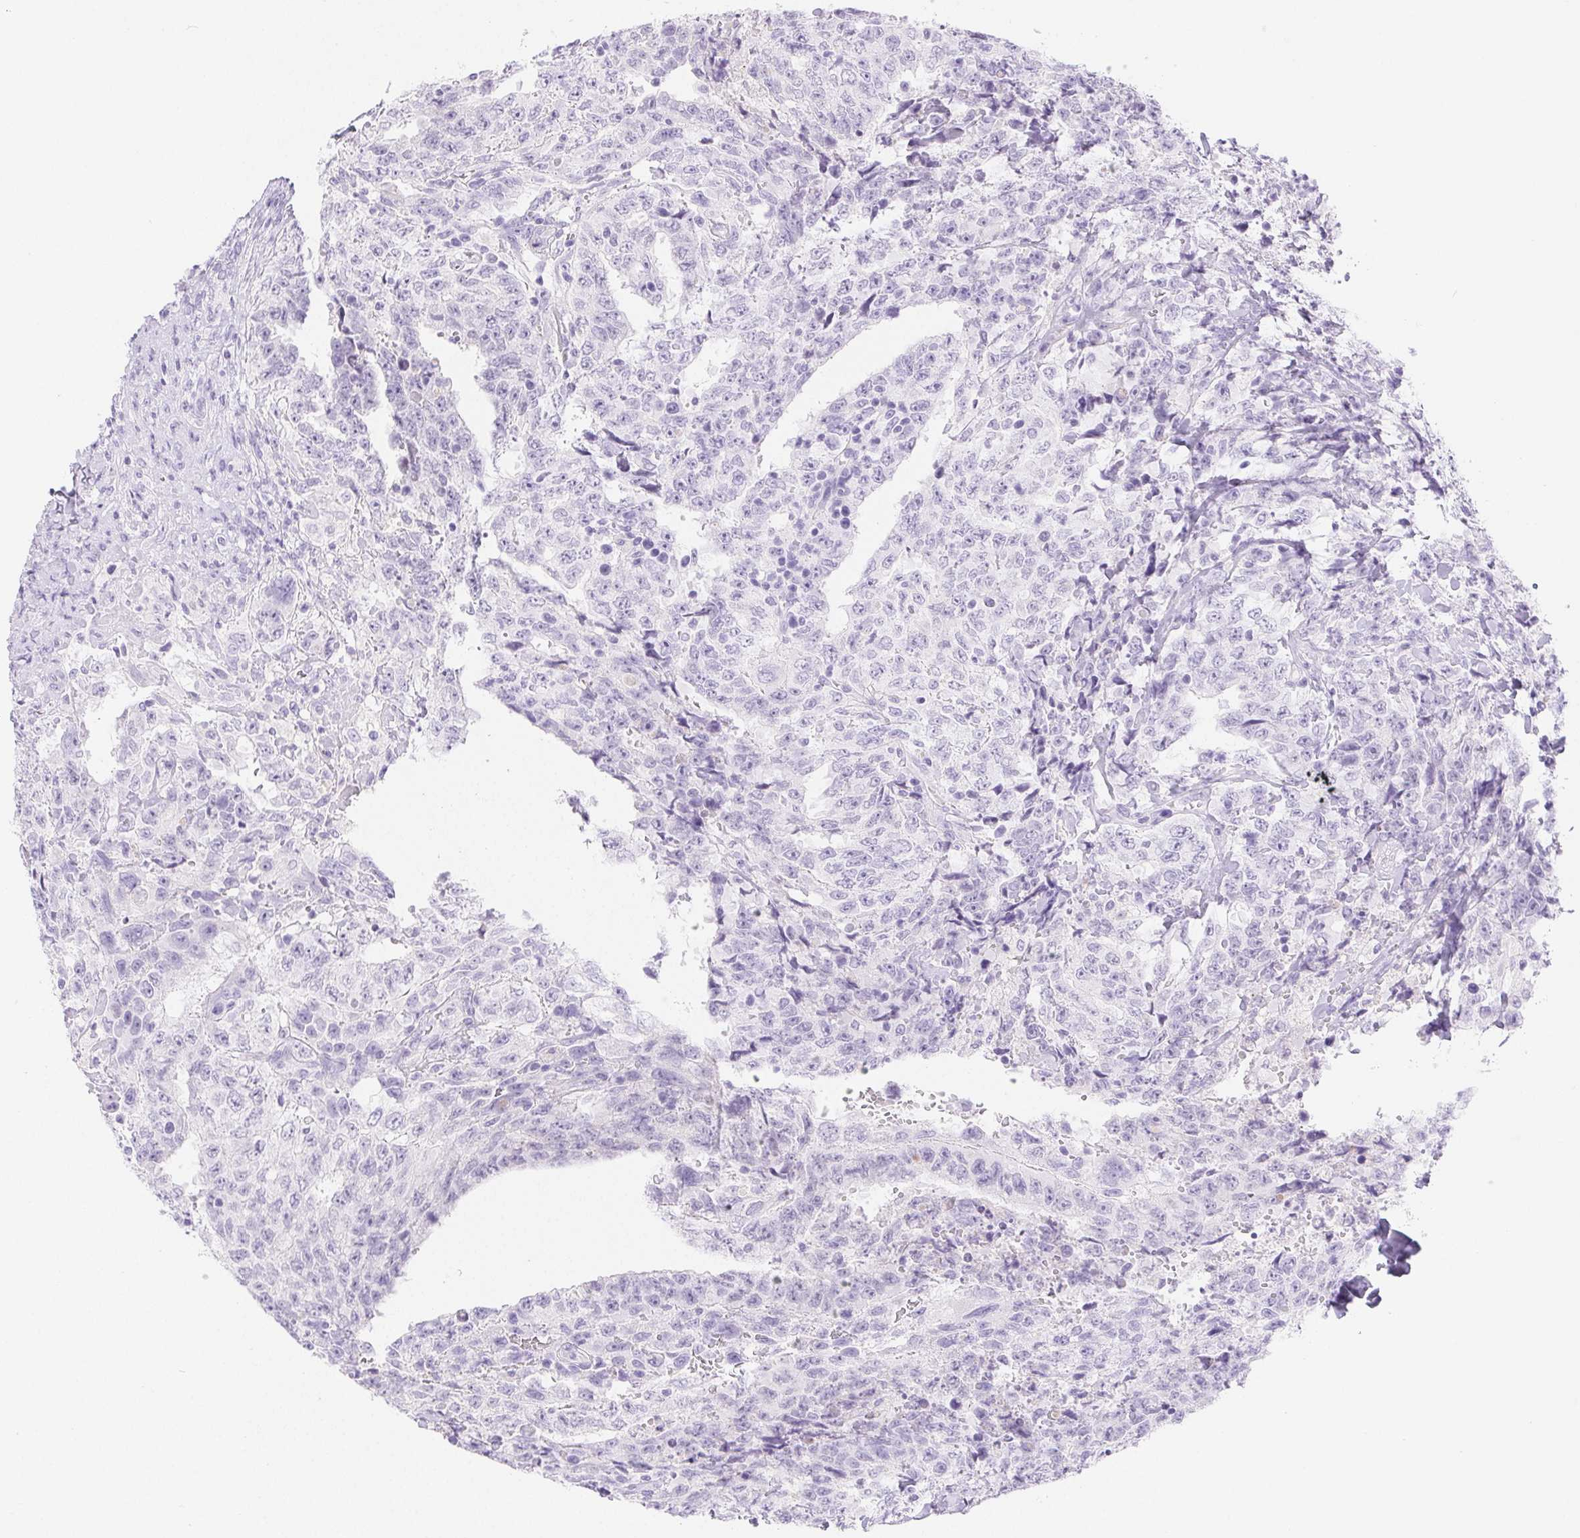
{"staining": {"intensity": "negative", "quantity": "none", "location": "none"}, "tissue": "testis cancer", "cell_type": "Tumor cells", "image_type": "cancer", "snomed": [{"axis": "morphology", "description": "Carcinoma, Embryonal, NOS"}, {"axis": "topography", "description": "Testis"}], "caption": "A high-resolution photomicrograph shows immunohistochemistry staining of embryonal carcinoma (testis), which displays no significant staining in tumor cells. The staining is performed using DAB brown chromogen with nuclei counter-stained in using hematoxylin.", "gene": "PNLIP", "patient": {"sex": "male", "age": 24}}